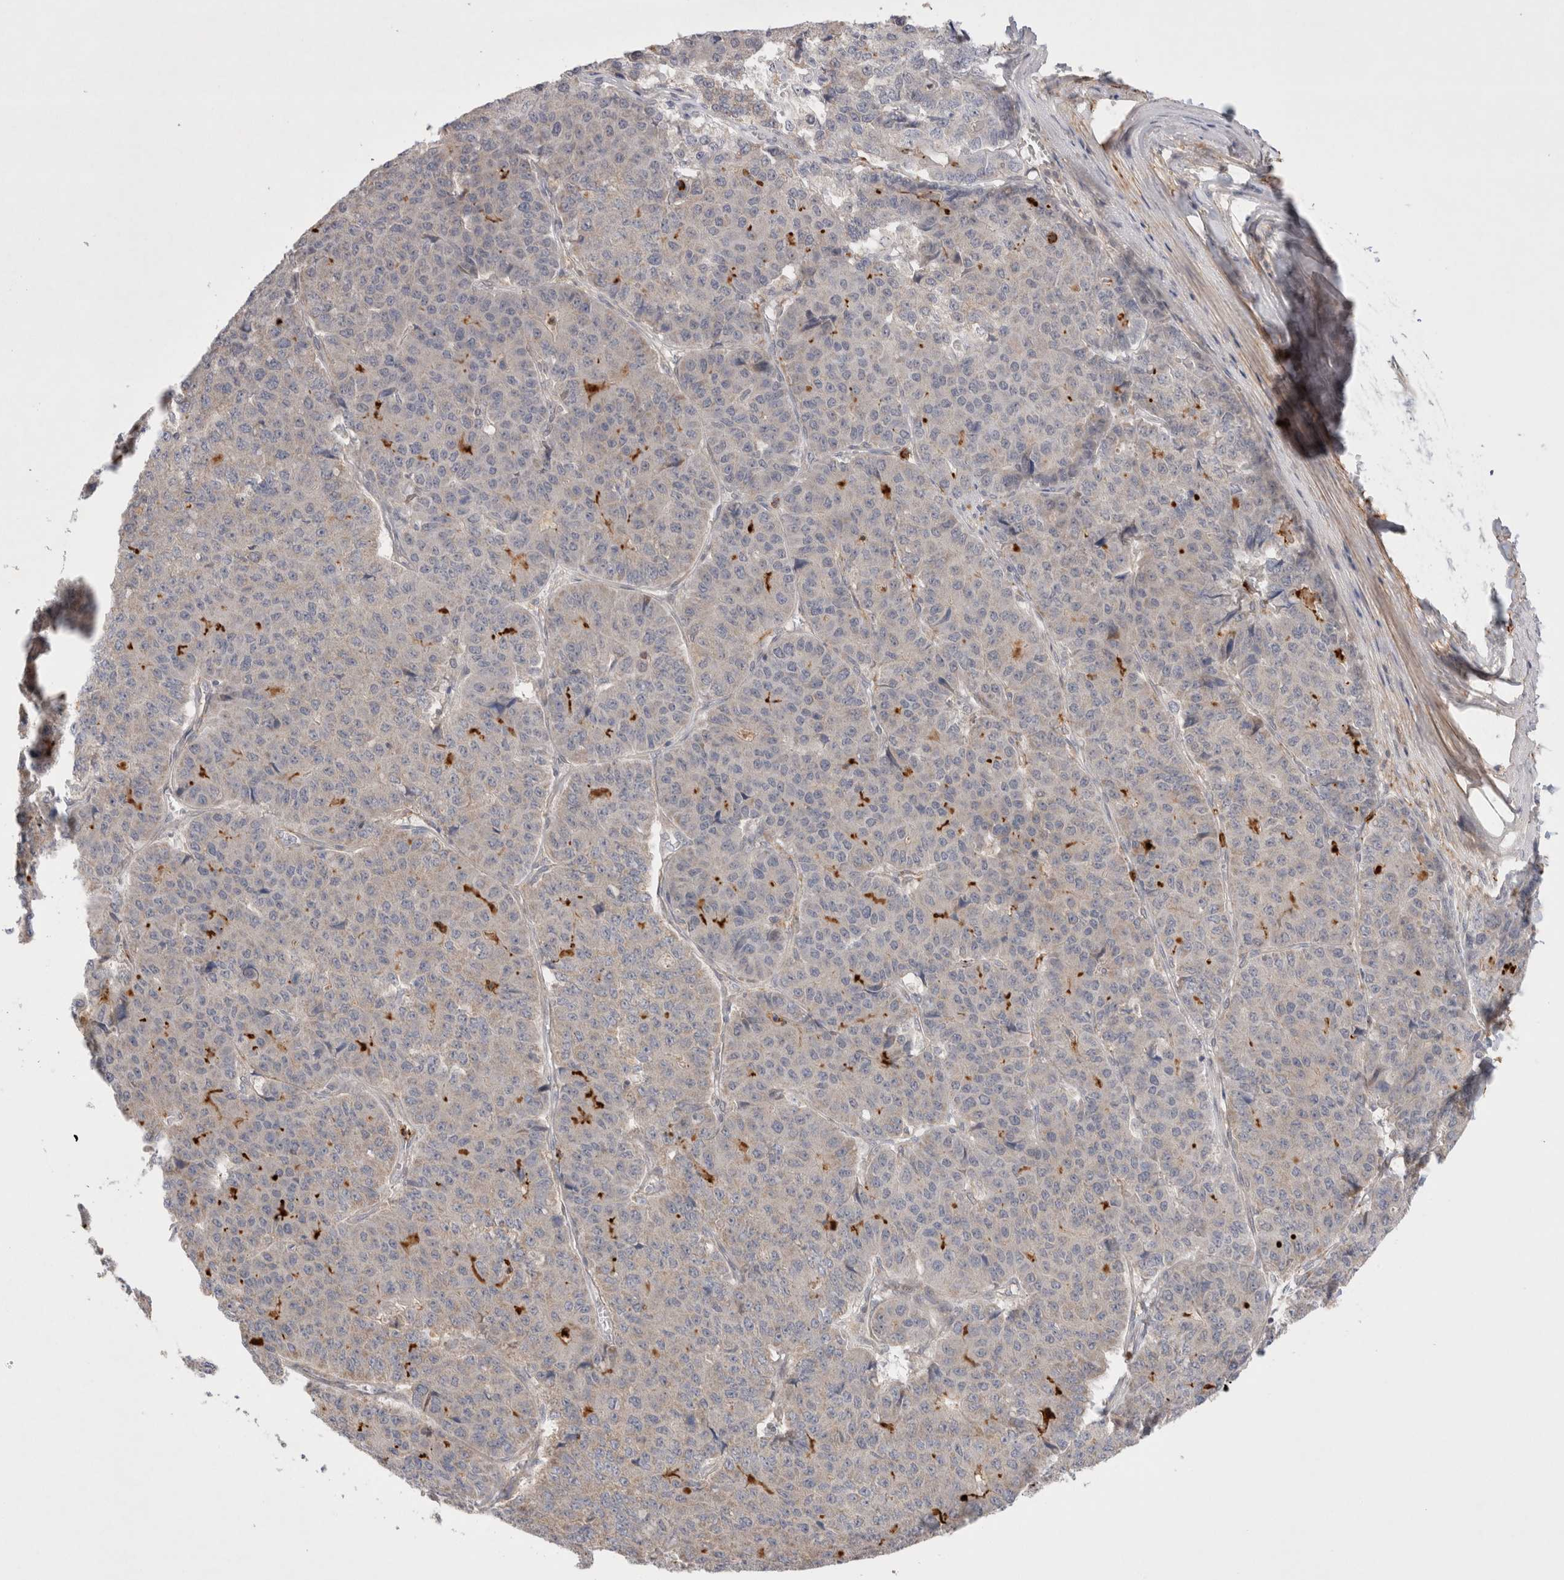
{"staining": {"intensity": "negative", "quantity": "none", "location": "none"}, "tissue": "pancreatic cancer", "cell_type": "Tumor cells", "image_type": "cancer", "snomed": [{"axis": "morphology", "description": "Adenocarcinoma, NOS"}, {"axis": "topography", "description": "Pancreas"}], "caption": "High power microscopy image of an IHC histopathology image of adenocarcinoma (pancreatic), revealing no significant positivity in tumor cells.", "gene": "GSDMB", "patient": {"sex": "male", "age": 50}}